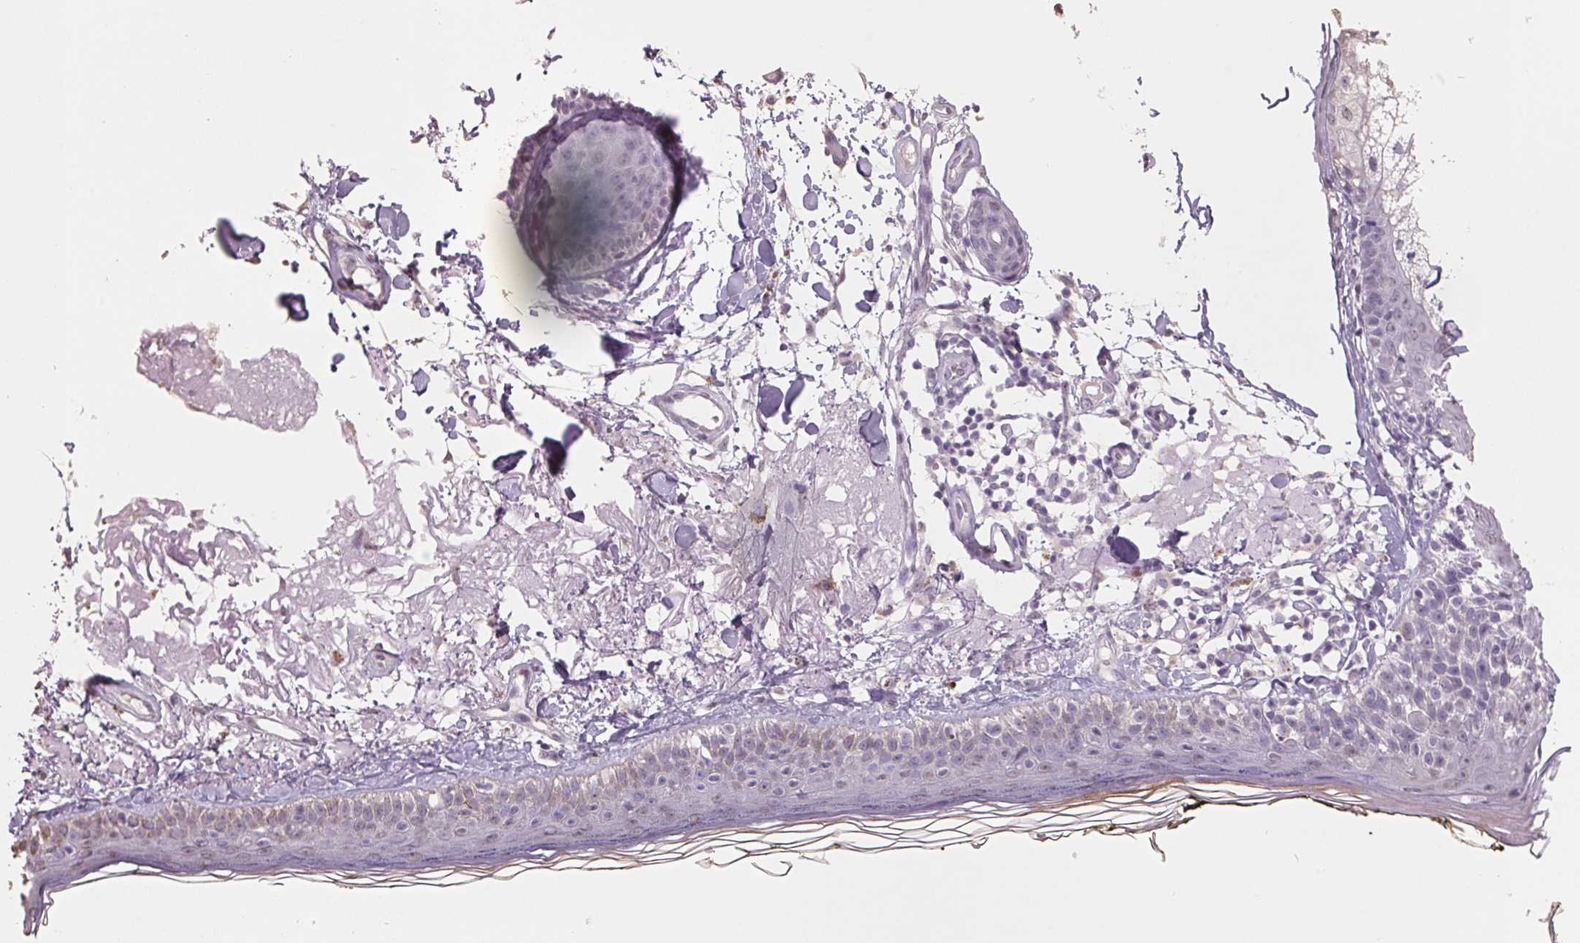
{"staining": {"intensity": "negative", "quantity": "none", "location": "none"}, "tissue": "skin", "cell_type": "Fibroblasts", "image_type": "normal", "snomed": [{"axis": "morphology", "description": "Normal tissue, NOS"}, {"axis": "topography", "description": "Skin"}], "caption": "There is no significant staining in fibroblasts of skin.", "gene": "FTCD", "patient": {"sex": "male", "age": 76}}